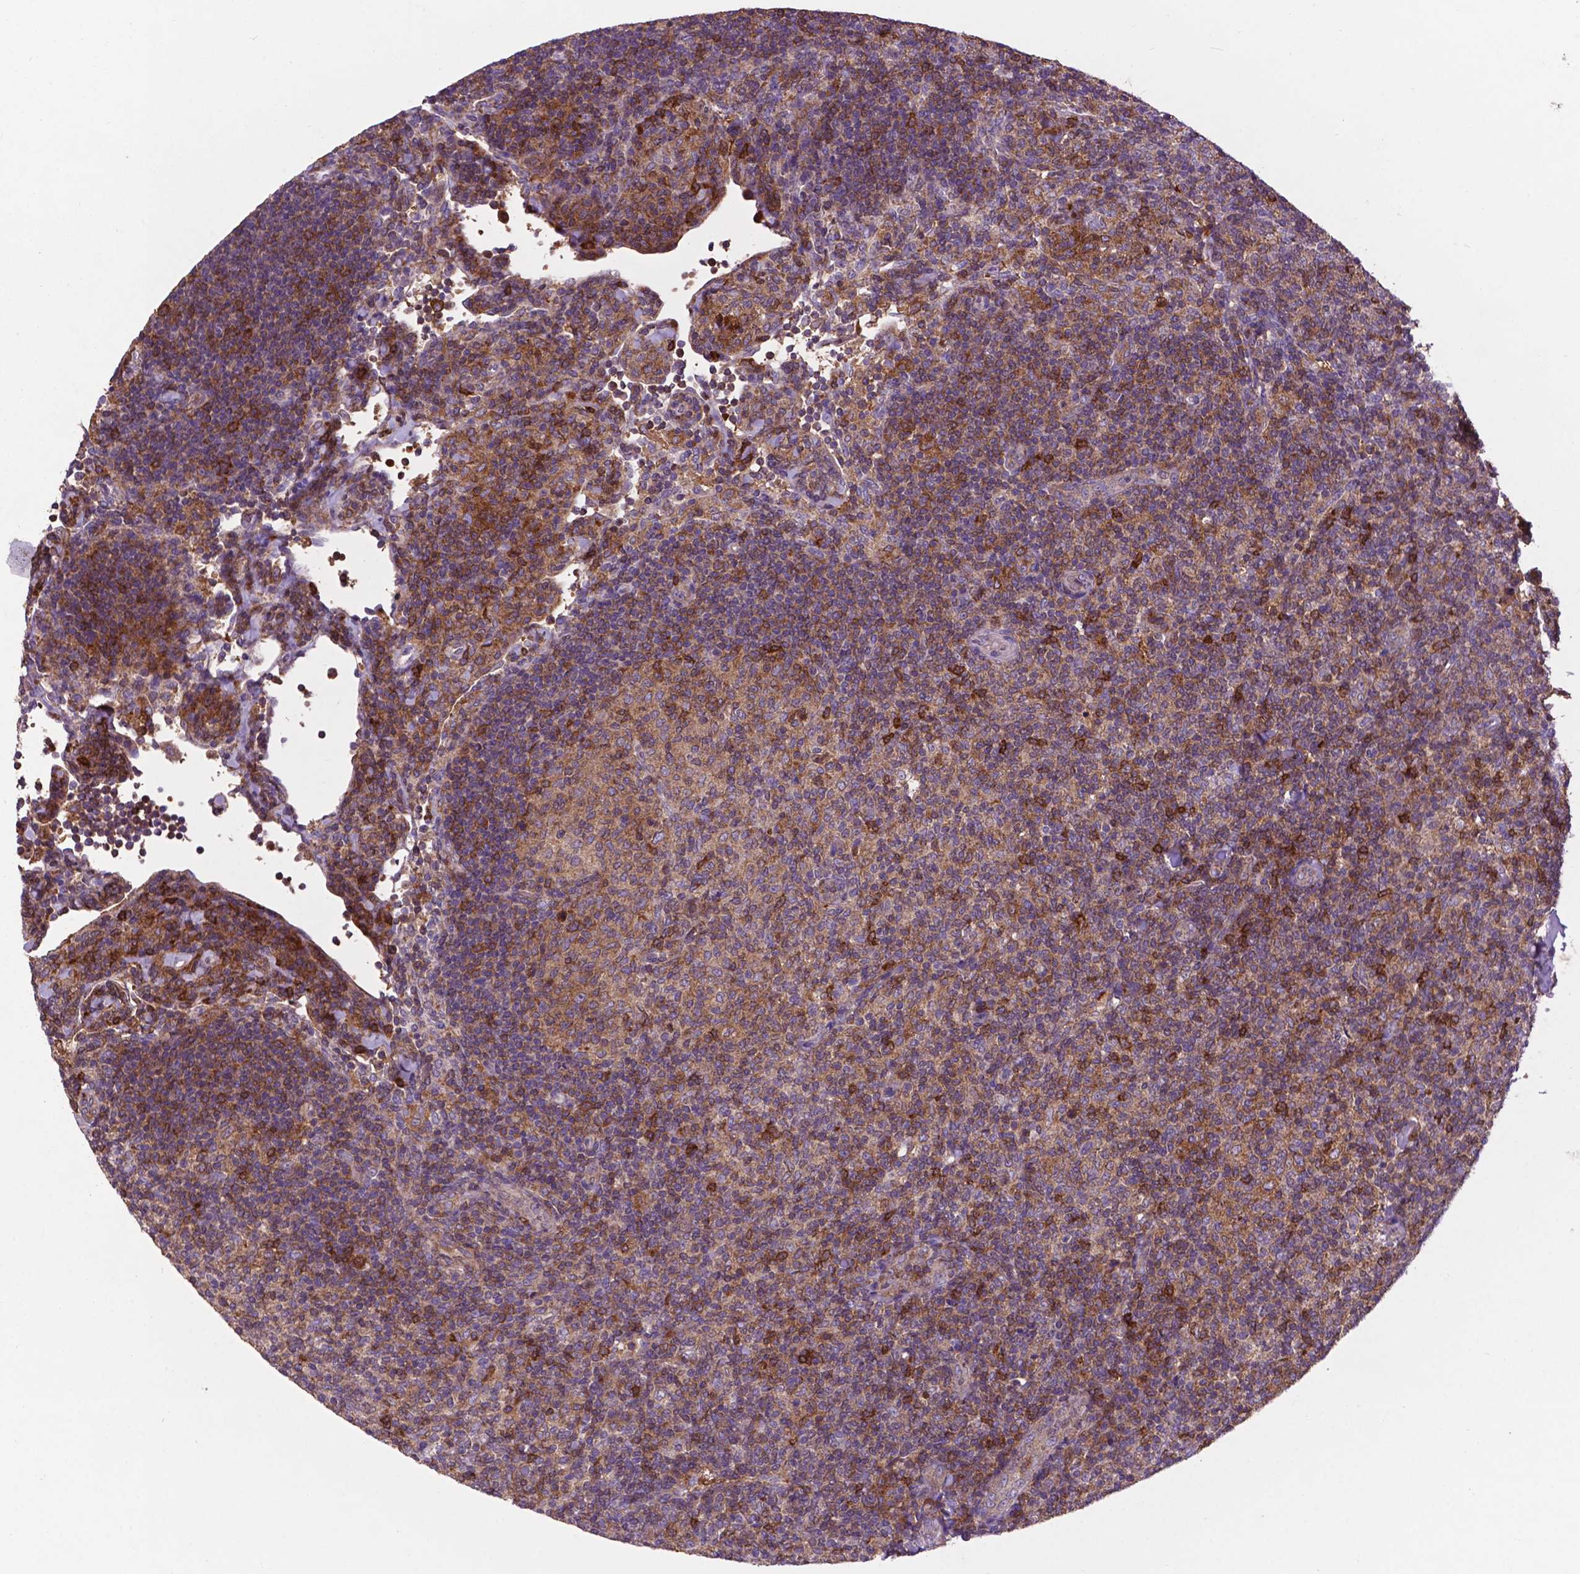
{"staining": {"intensity": "moderate", "quantity": "25%-75%", "location": "cytoplasmic/membranous"}, "tissue": "lymphoma", "cell_type": "Tumor cells", "image_type": "cancer", "snomed": [{"axis": "morphology", "description": "Malignant lymphoma, non-Hodgkin's type, Low grade"}, {"axis": "topography", "description": "Lymph node"}], "caption": "The immunohistochemical stain labels moderate cytoplasmic/membranous staining in tumor cells of low-grade malignant lymphoma, non-Hodgkin's type tissue. (DAB (3,3'-diaminobenzidine) = brown stain, brightfield microscopy at high magnification).", "gene": "SMAD3", "patient": {"sex": "female", "age": 56}}